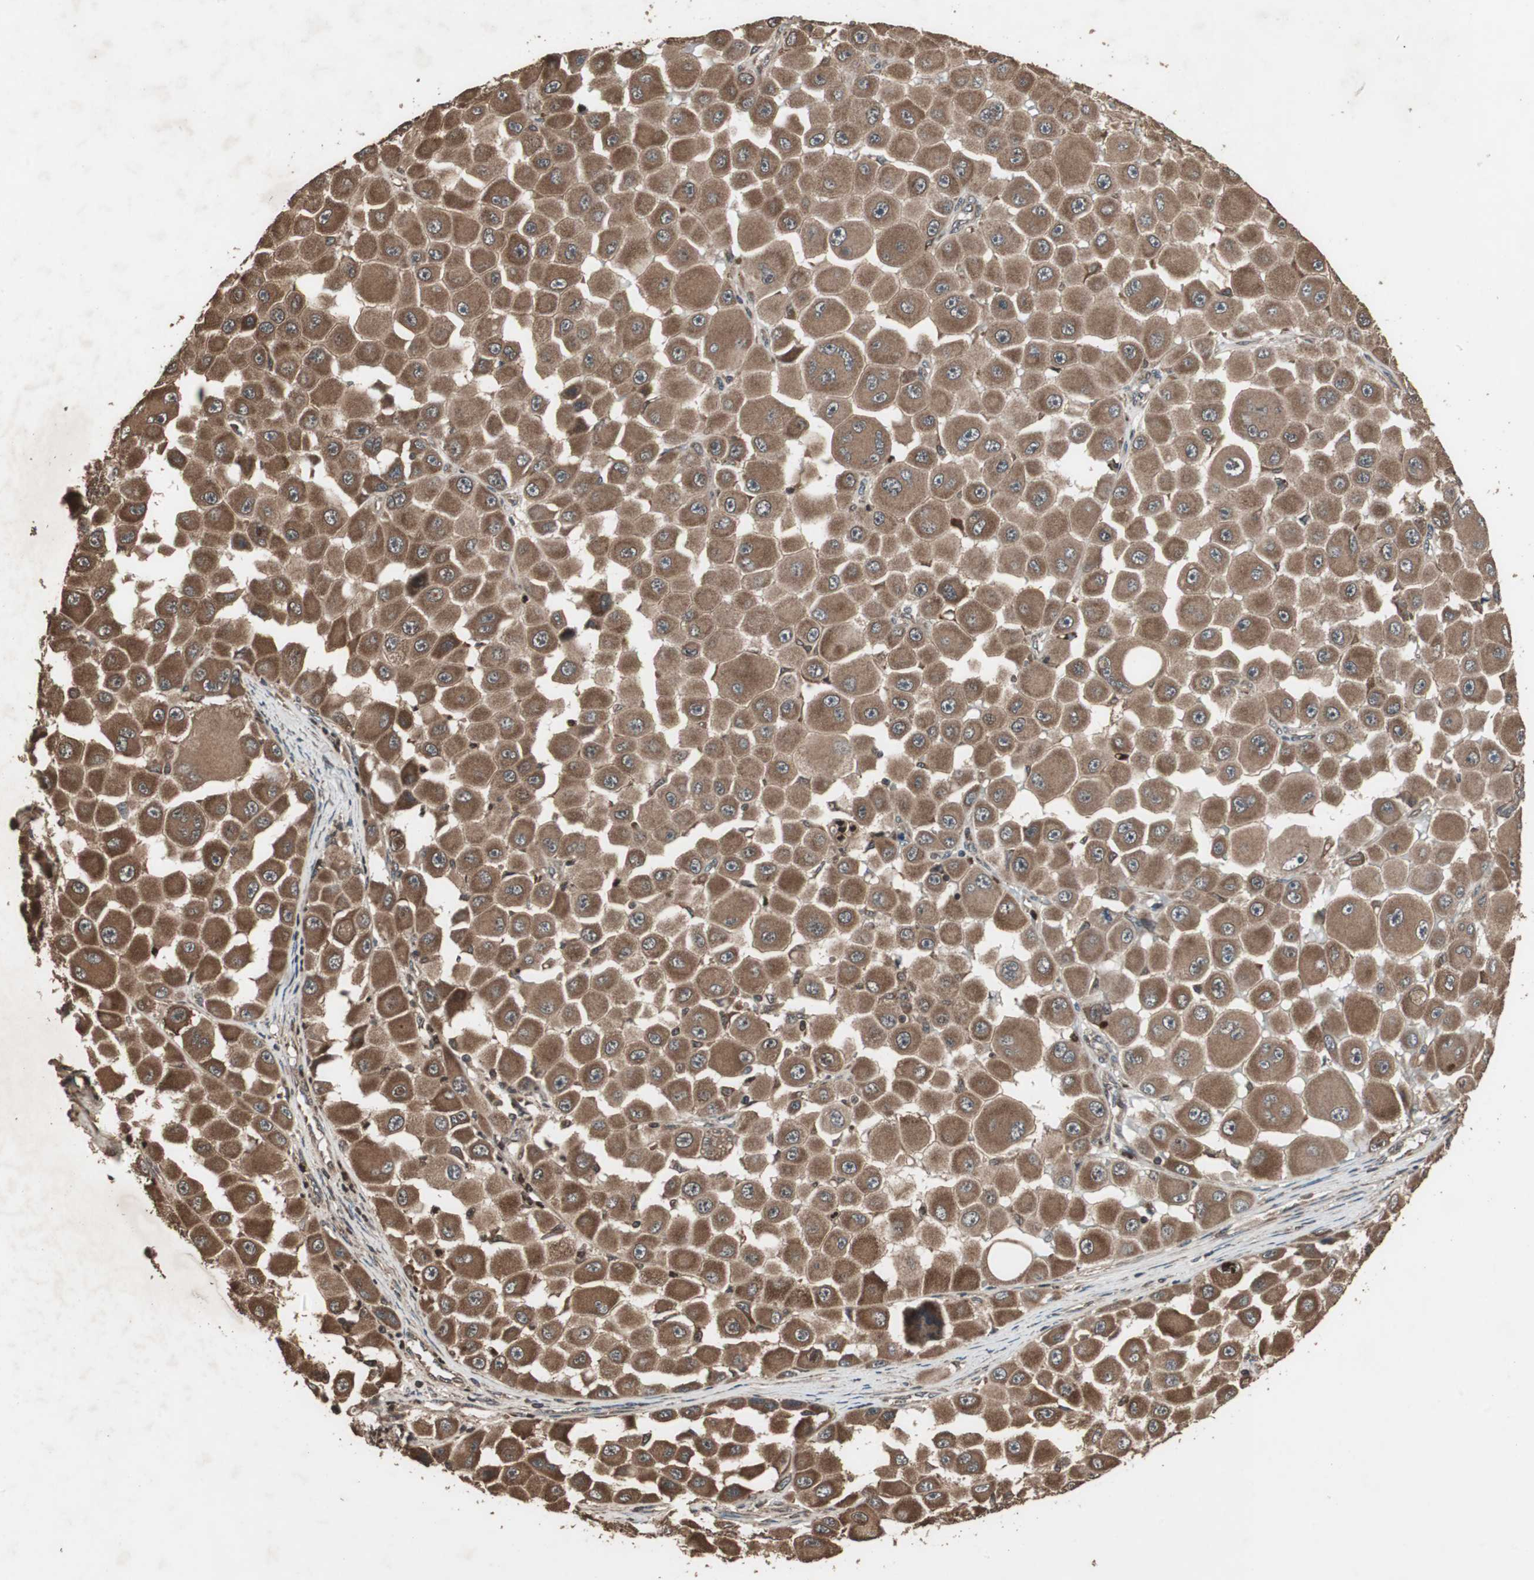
{"staining": {"intensity": "strong", "quantity": ">75%", "location": "cytoplasmic/membranous"}, "tissue": "melanoma", "cell_type": "Tumor cells", "image_type": "cancer", "snomed": [{"axis": "morphology", "description": "Malignant melanoma, NOS"}, {"axis": "topography", "description": "Skin"}], "caption": "High-power microscopy captured an immunohistochemistry (IHC) photomicrograph of malignant melanoma, revealing strong cytoplasmic/membranous expression in about >75% of tumor cells.", "gene": "LAMTOR5", "patient": {"sex": "female", "age": 81}}